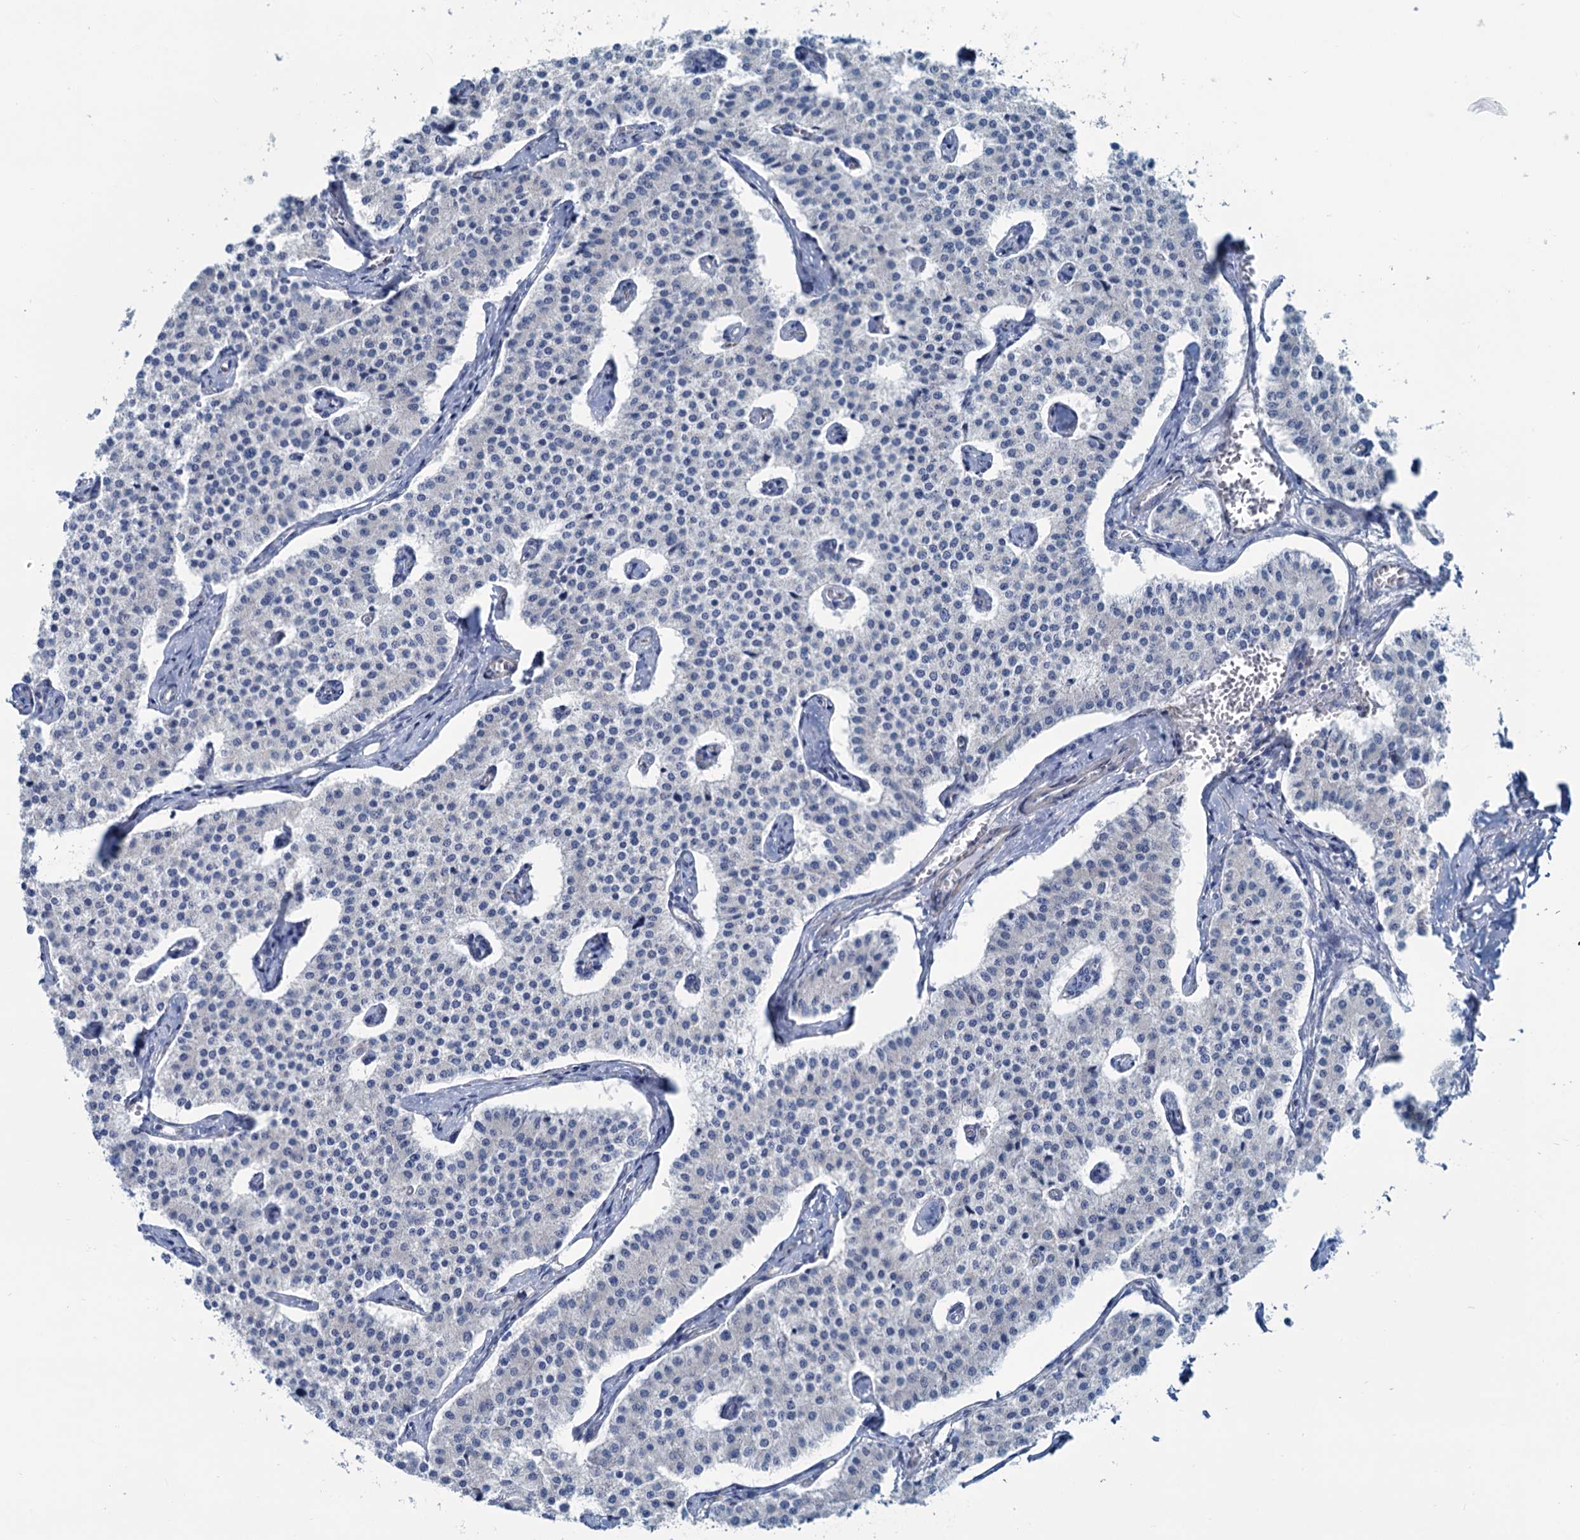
{"staining": {"intensity": "negative", "quantity": "none", "location": "none"}, "tissue": "carcinoid", "cell_type": "Tumor cells", "image_type": "cancer", "snomed": [{"axis": "morphology", "description": "Carcinoid, malignant, NOS"}, {"axis": "topography", "description": "Colon"}], "caption": "Immunohistochemistry (IHC) micrograph of neoplastic tissue: human carcinoid stained with DAB (3,3'-diaminobenzidine) displays no significant protein staining in tumor cells.", "gene": "SLC1A3", "patient": {"sex": "female", "age": 52}}